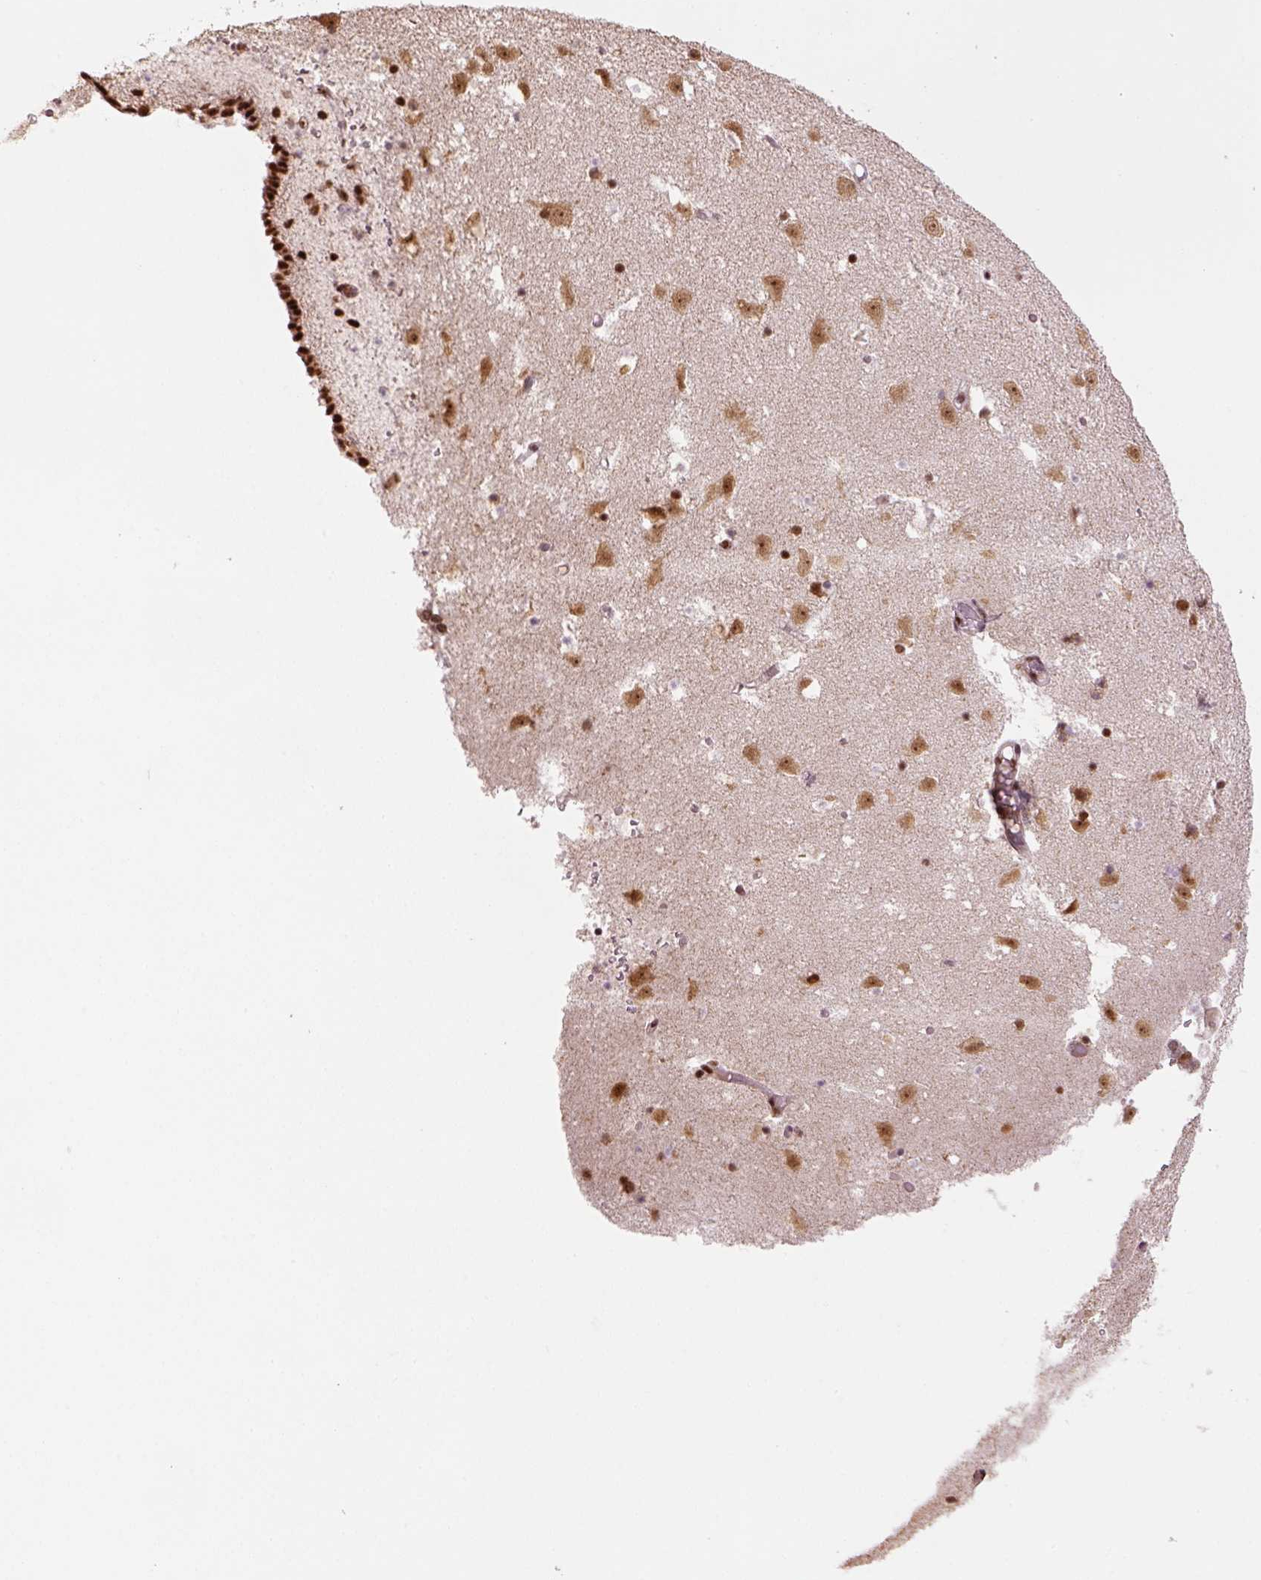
{"staining": {"intensity": "strong", "quantity": ">75%", "location": "cytoplasmic/membranous,nuclear"}, "tissue": "caudate", "cell_type": "Glial cells", "image_type": "normal", "snomed": [{"axis": "morphology", "description": "Normal tissue, NOS"}, {"axis": "topography", "description": "Lateral ventricle wall"}], "caption": "Strong cytoplasmic/membranous,nuclear positivity for a protein is present in about >75% of glial cells of unremarkable caudate using immunohistochemistry (IHC).", "gene": "CCAR1", "patient": {"sex": "female", "age": 42}}